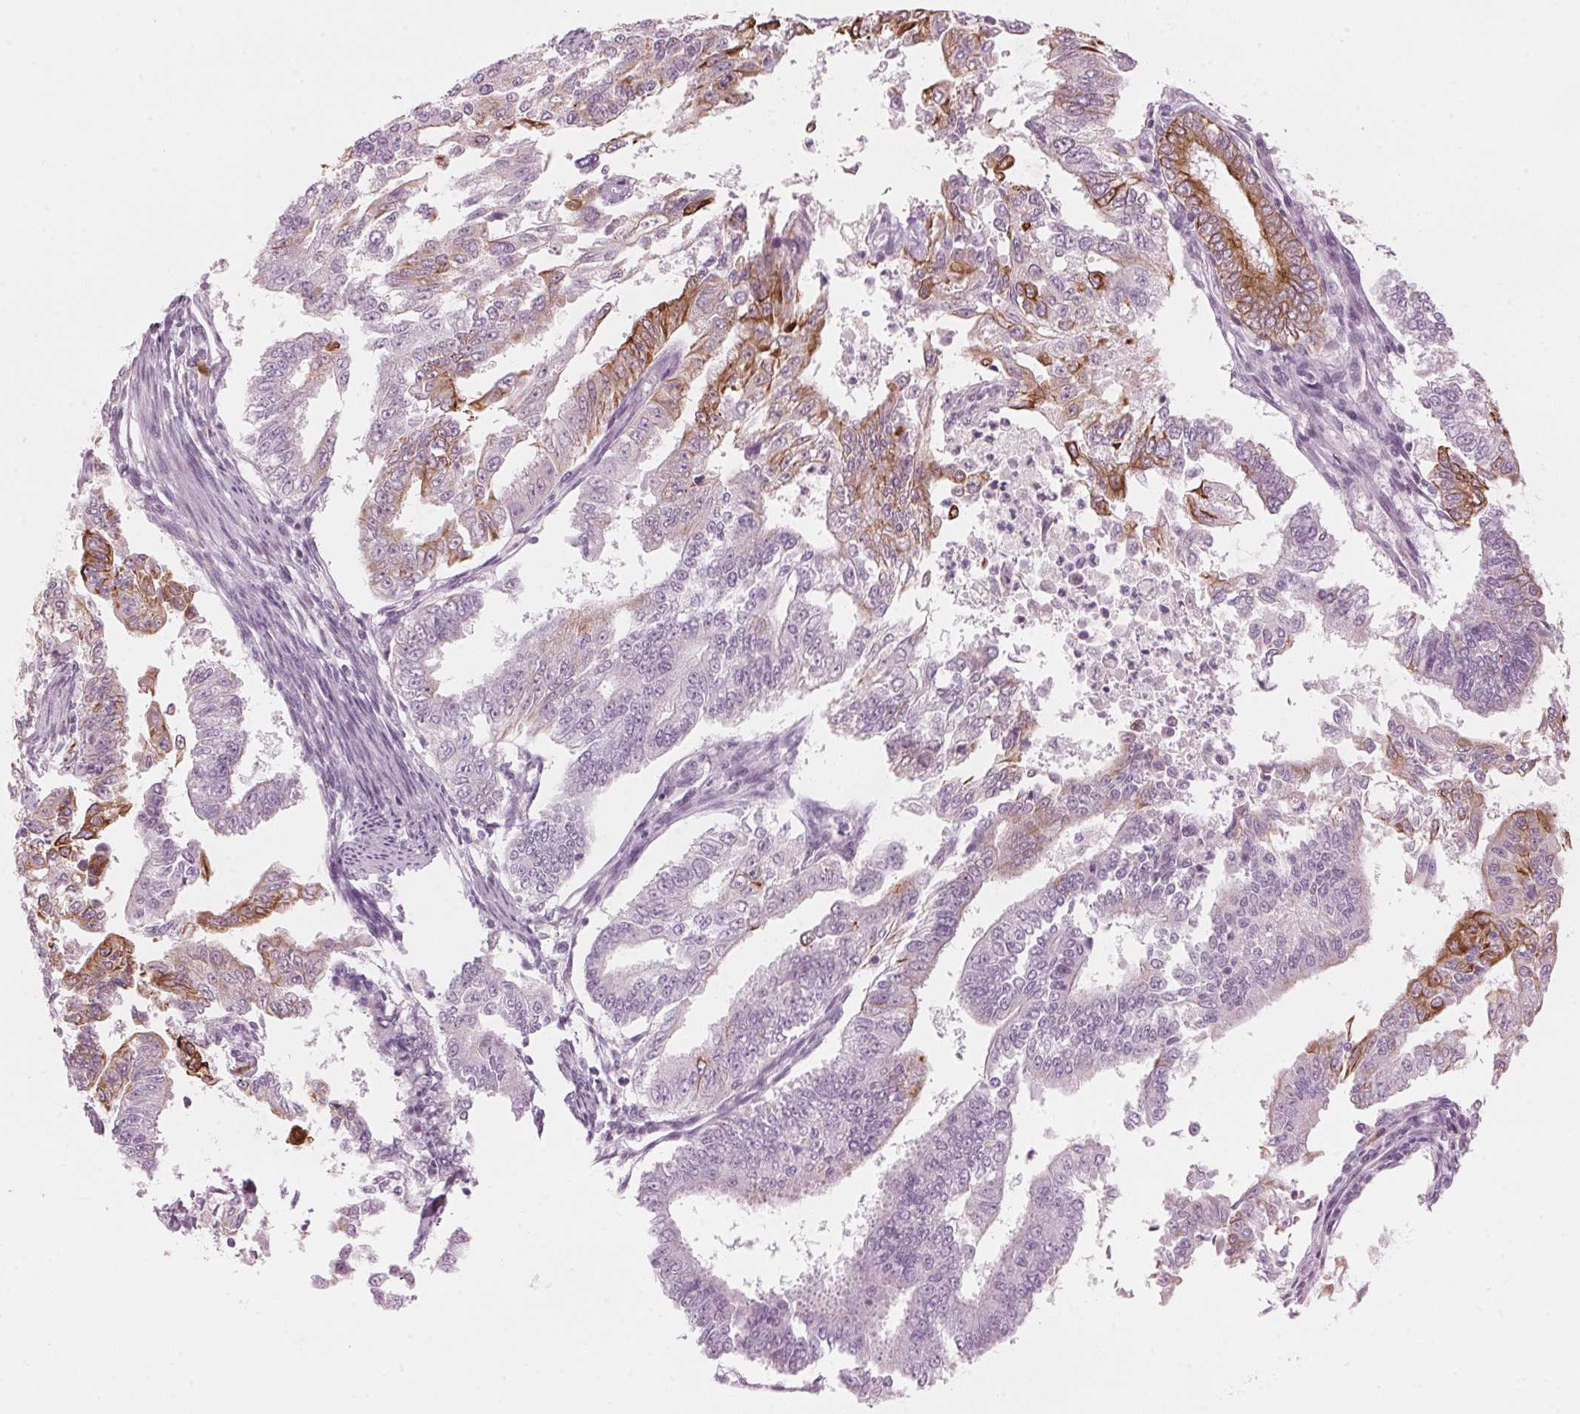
{"staining": {"intensity": "moderate", "quantity": "25%-75%", "location": "cytoplasmic/membranous"}, "tissue": "endometrial cancer", "cell_type": "Tumor cells", "image_type": "cancer", "snomed": [{"axis": "morphology", "description": "Adenocarcinoma, NOS"}, {"axis": "topography", "description": "Uterus"}], "caption": "Endometrial adenocarcinoma stained with DAB (3,3'-diaminobenzidine) IHC reveals medium levels of moderate cytoplasmic/membranous expression in about 25%-75% of tumor cells.", "gene": "SCTR", "patient": {"sex": "female", "age": 59}}